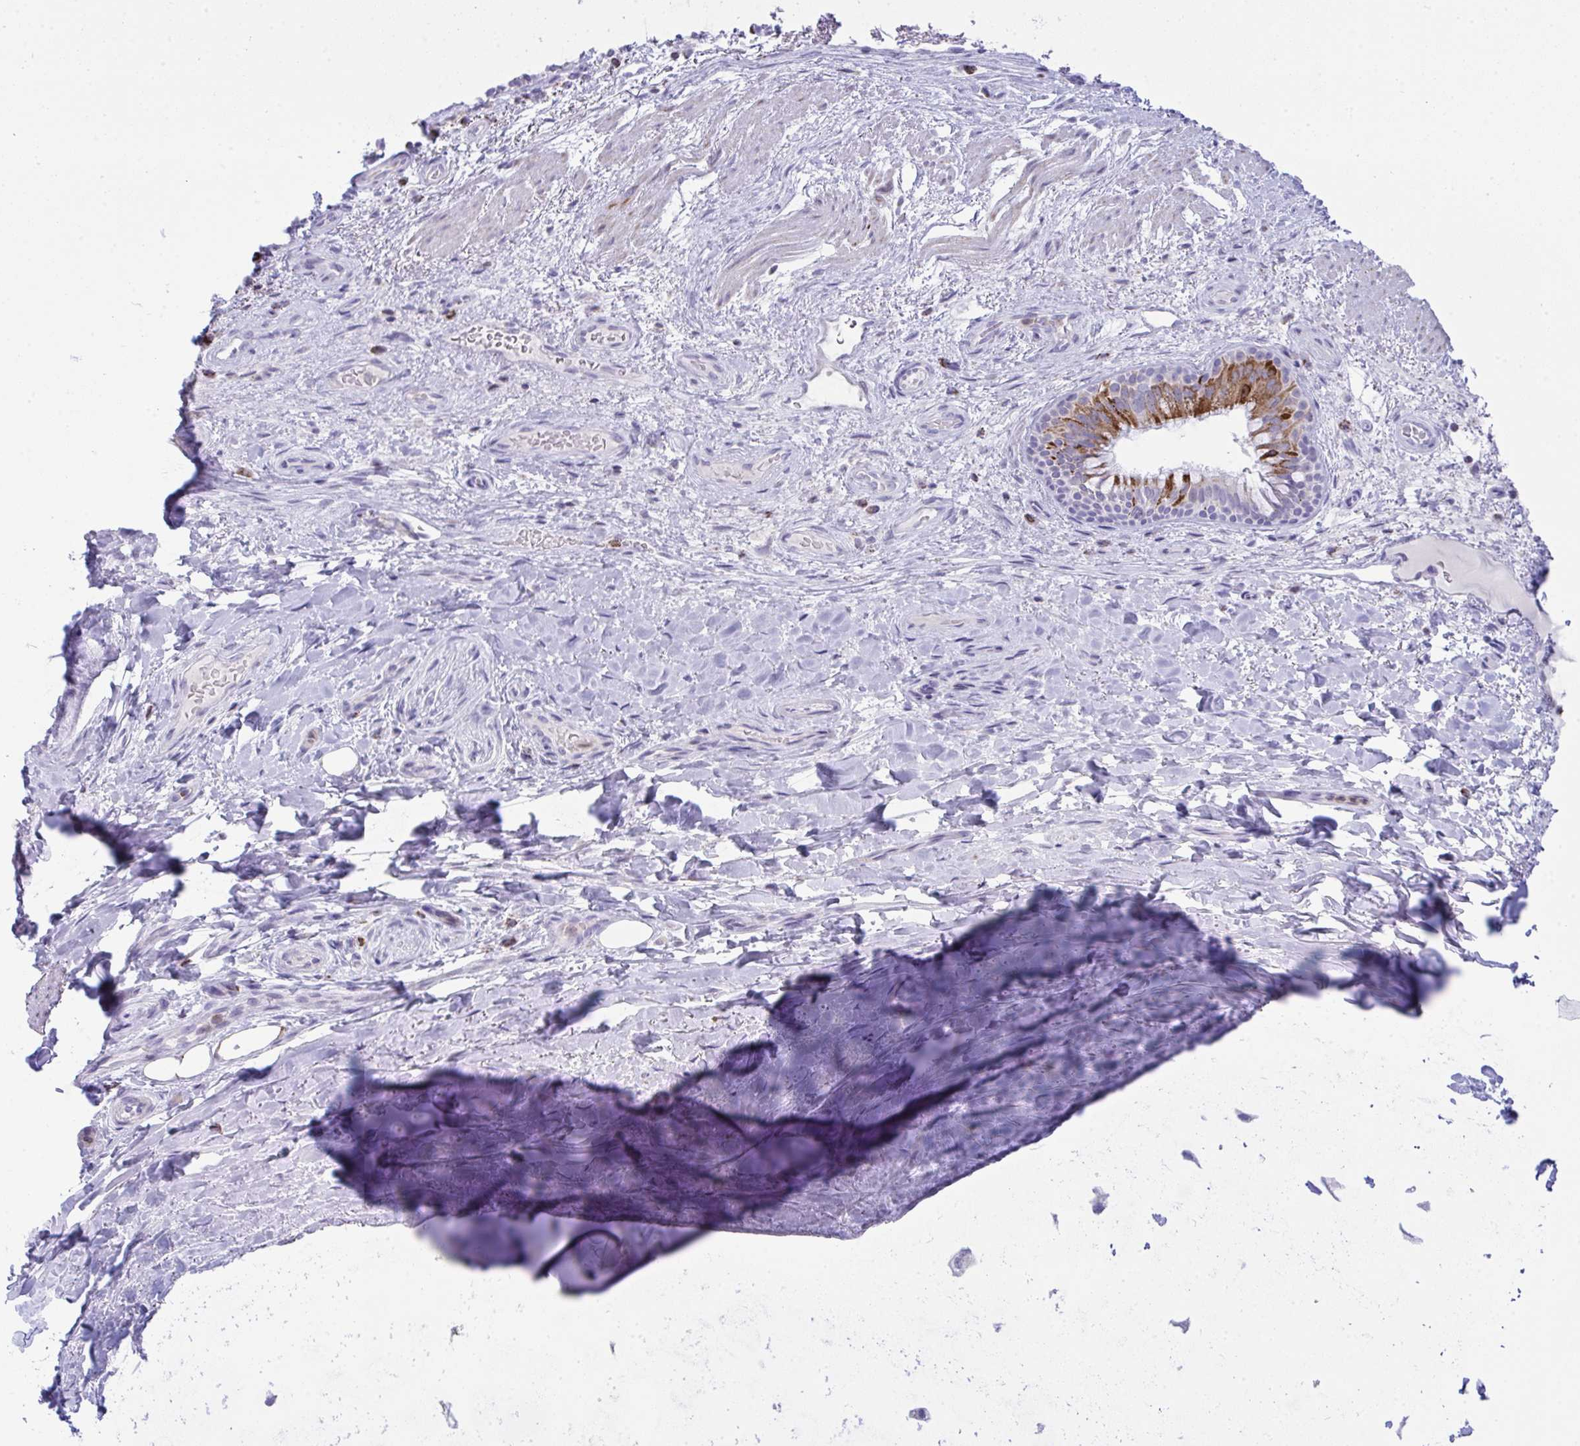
{"staining": {"intensity": "negative", "quantity": "none", "location": "none"}, "tissue": "adipose tissue", "cell_type": "Adipocytes", "image_type": "normal", "snomed": [{"axis": "morphology", "description": "Normal tissue, NOS"}, {"axis": "topography", "description": "Cartilage tissue"}, {"axis": "topography", "description": "Bronchus"}], "caption": "This is a micrograph of immunohistochemistry (IHC) staining of normal adipose tissue, which shows no expression in adipocytes. (DAB immunohistochemistry visualized using brightfield microscopy, high magnification).", "gene": "PLA2G12B", "patient": {"sex": "male", "age": 64}}